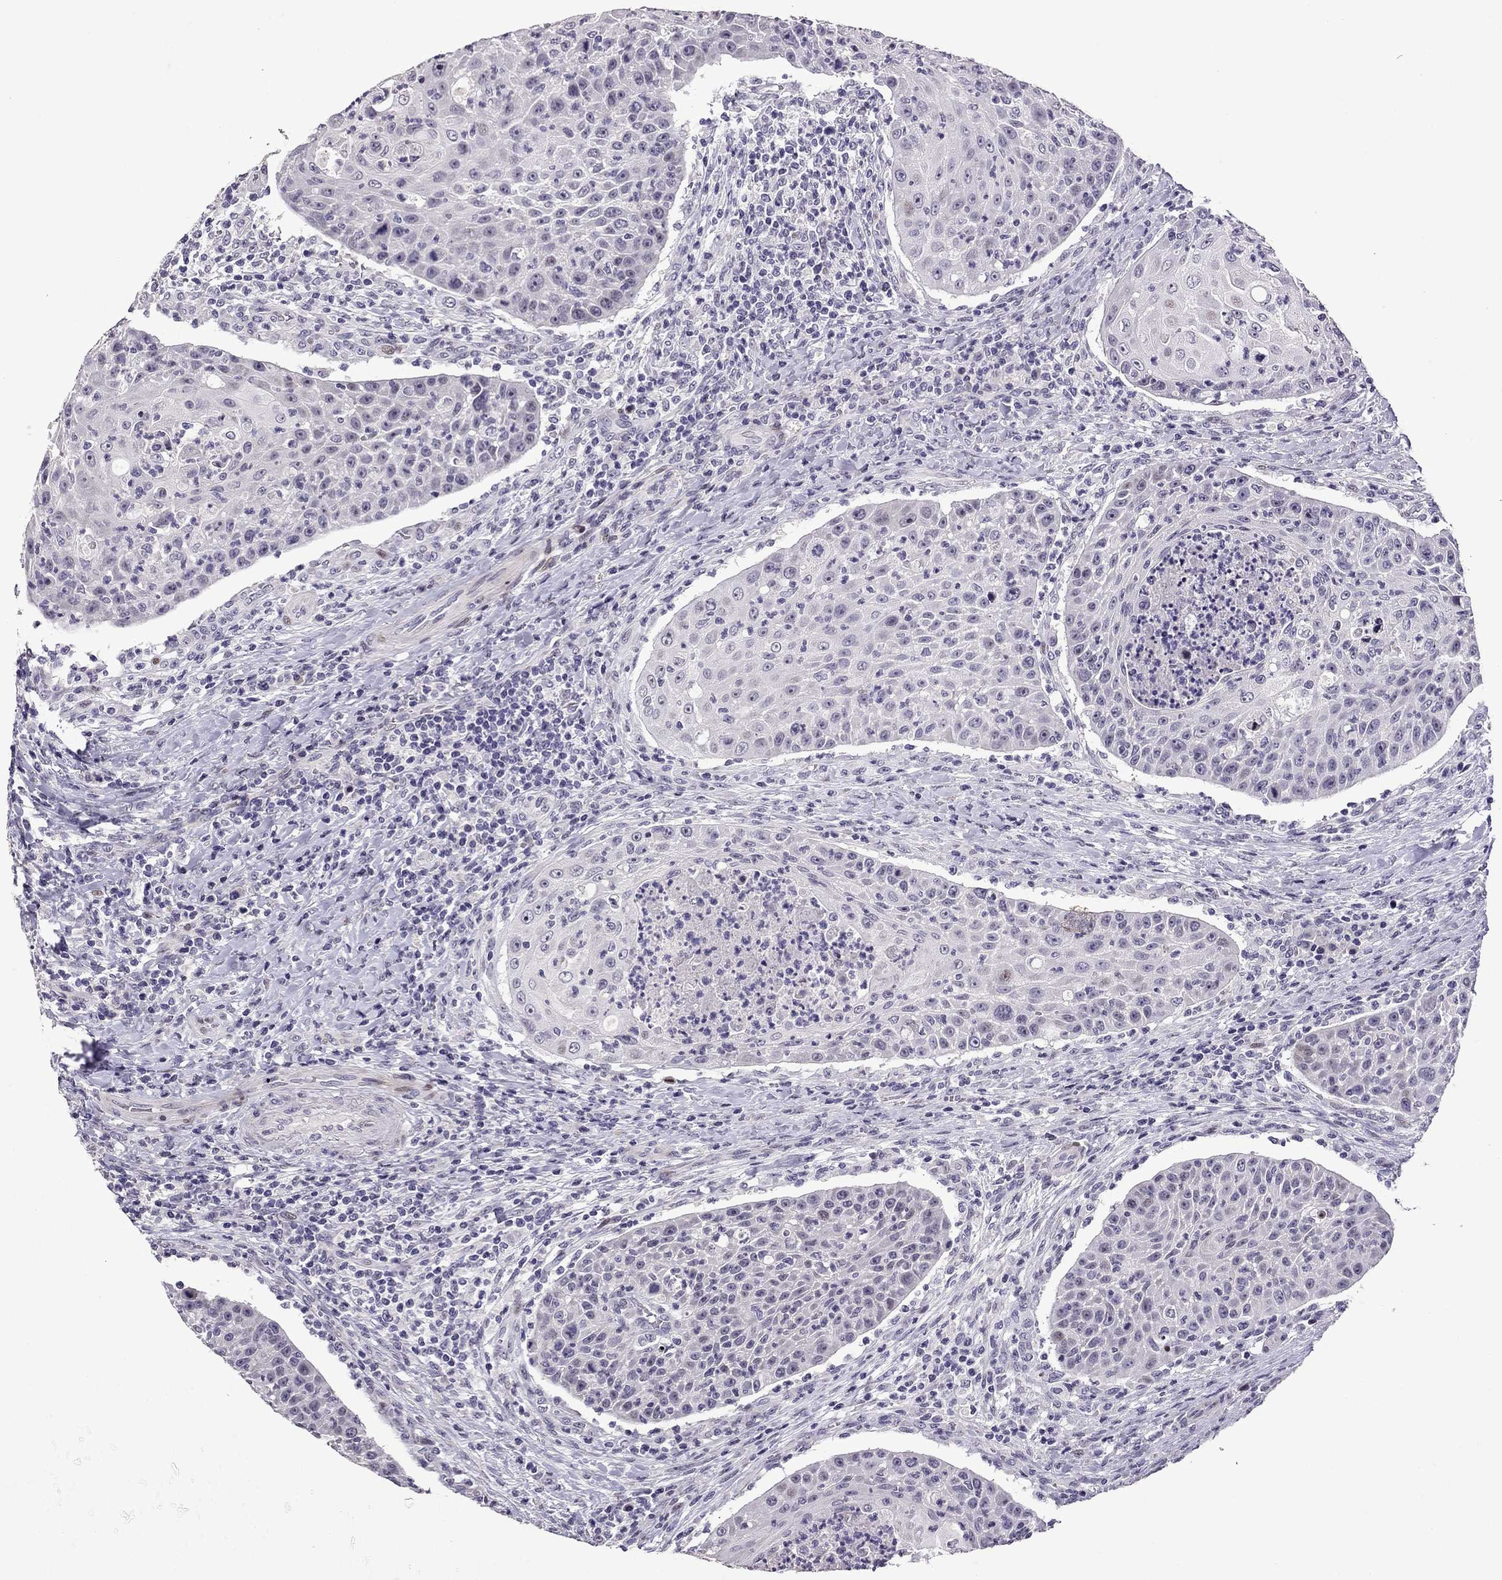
{"staining": {"intensity": "negative", "quantity": "none", "location": "none"}, "tissue": "head and neck cancer", "cell_type": "Tumor cells", "image_type": "cancer", "snomed": [{"axis": "morphology", "description": "Squamous cell carcinoma, NOS"}, {"axis": "topography", "description": "Head-Neck"}], "caption": "The immunohistochemistry histopathology image has no significant positivity in tumor cells of squamous cell carcinoma (head and neck) tissue. (Brightfield microscopy of DAB immunohistochemistry (IHC) at high magnification).", "gene": "TTN", "patient": {"sex": "male", "age": 69}}